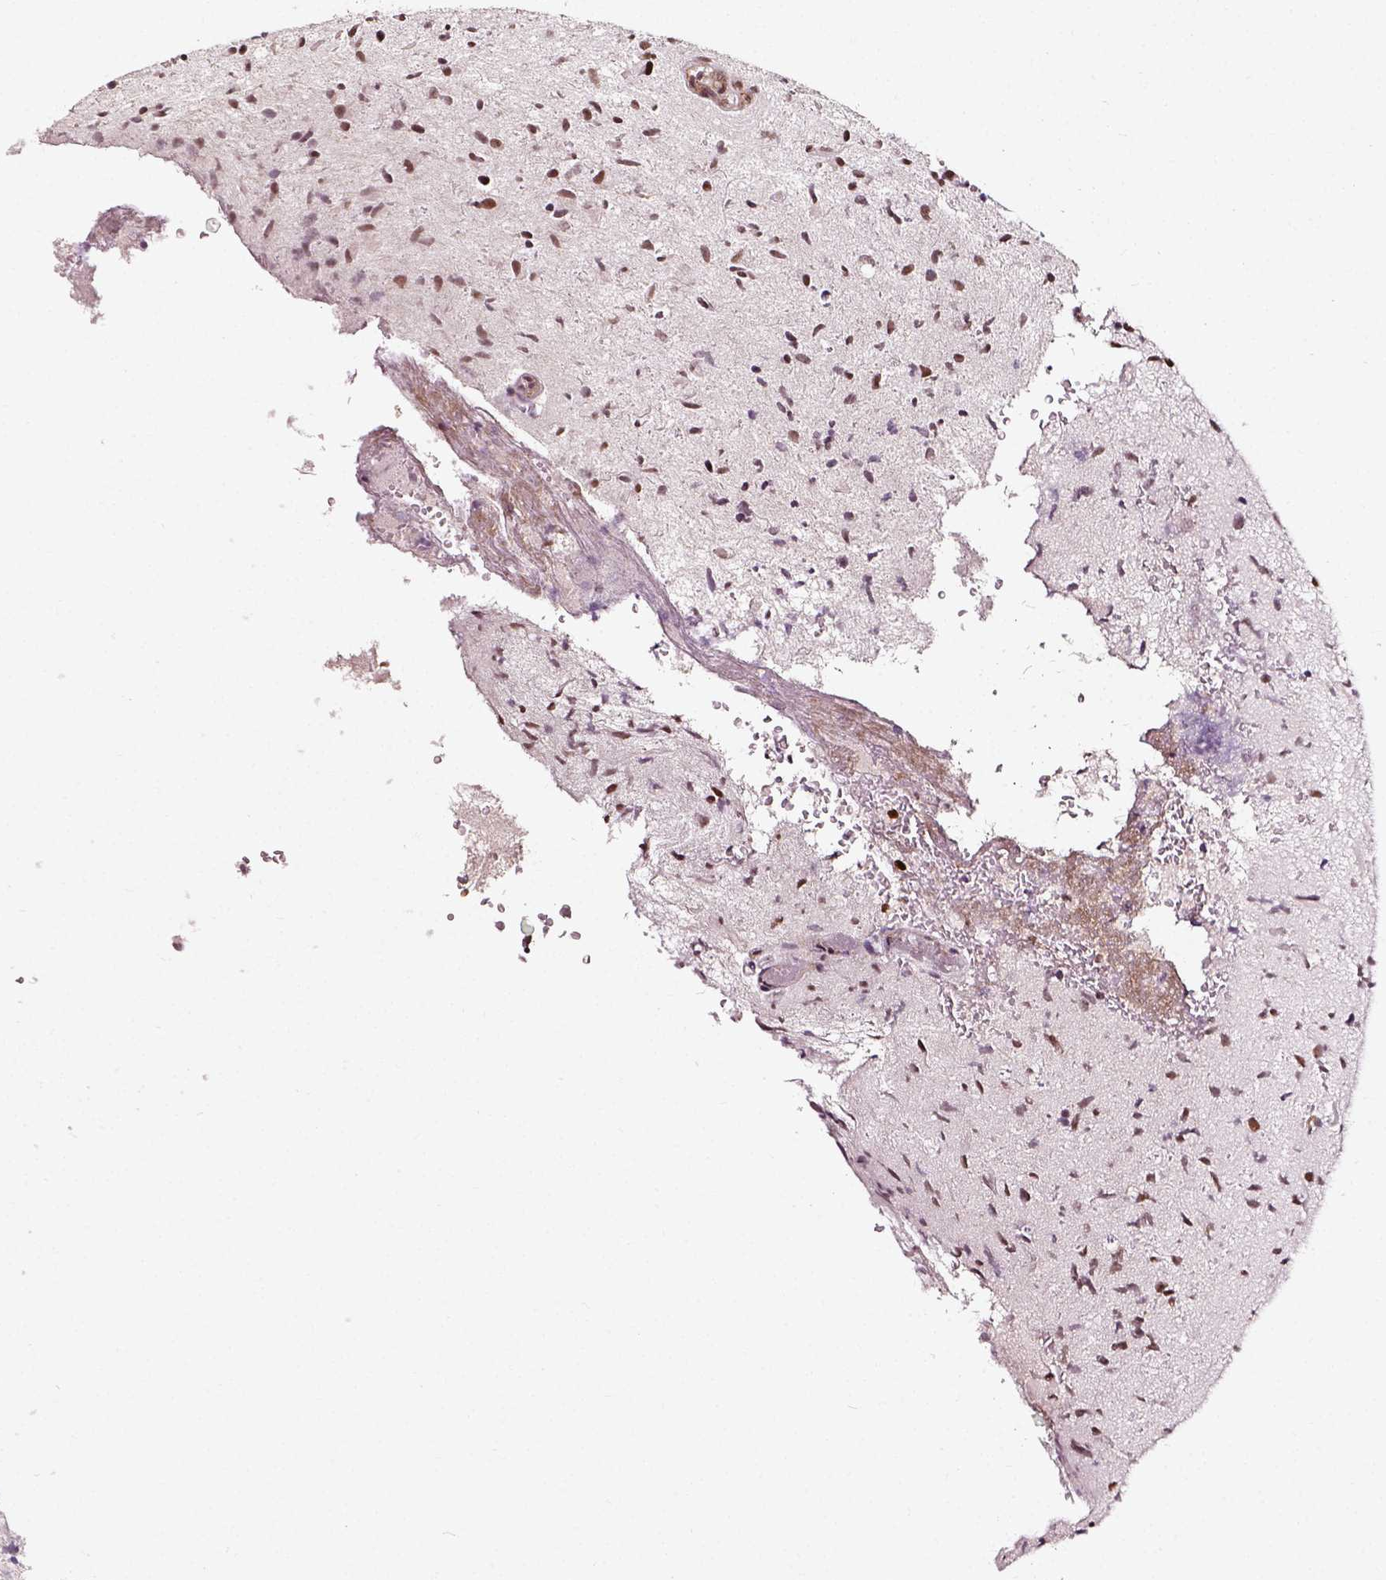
{"staining": {"intensity": "moderate", "quantity": ">75%", "location": "nuclear"}, "tissue": "glioma", "cell_type": "Tumor cells", "image_type": "cancer", "snomed": [{"axis": "morphology", "description": "Glioma, malignant, High grade"}, {"axis": "topography", "description": "Brain"}], "caption": "A brown stain labels moderate nuclear expression of a protein in human malignant high-grade glioma tumor cells.", "gene": "NACC1", "patient": {"sex": "male", "age": 54}}